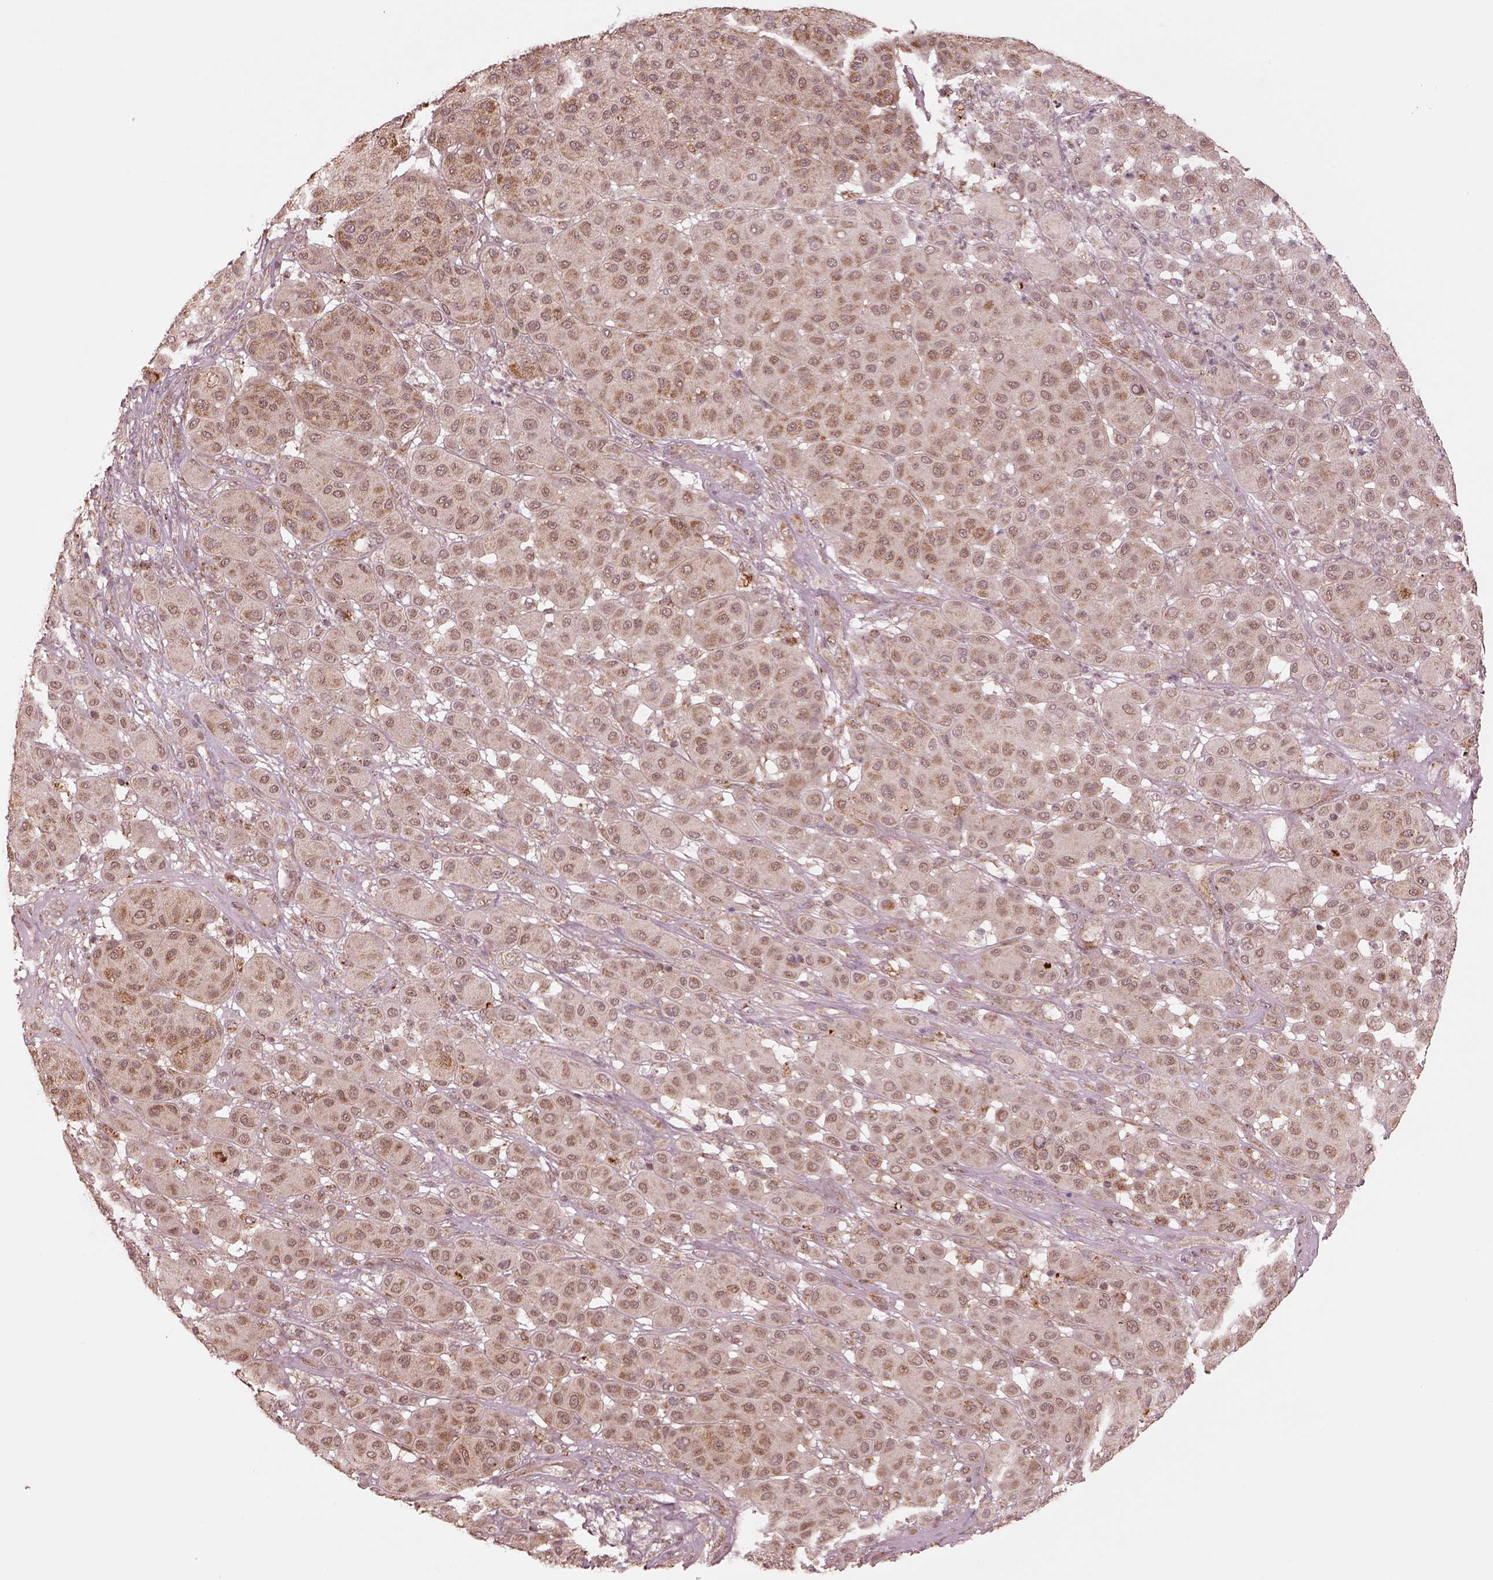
{"staining": {"intensity": "moderate", "quantity": ">75%", "location": "cytoplasmic/membranous"}, "tissue": "melanoma", "cell_type": "Tumor cells", "image_type": "cancer", "snomed": [{"axis": "morphology", "description": "Malignant melanoma, Metastatic site"}, {"axis": "topography", "description": "Smooth muscle"}], "caption": "There is medium levels of moderate cytoplasmic/membranous expression in tumor cells of melanoma, as demonstrated by immunohistochemical staining (brown color).", "gene": "SEL1L3", "patient": {"sex": "male", "age": 41}}